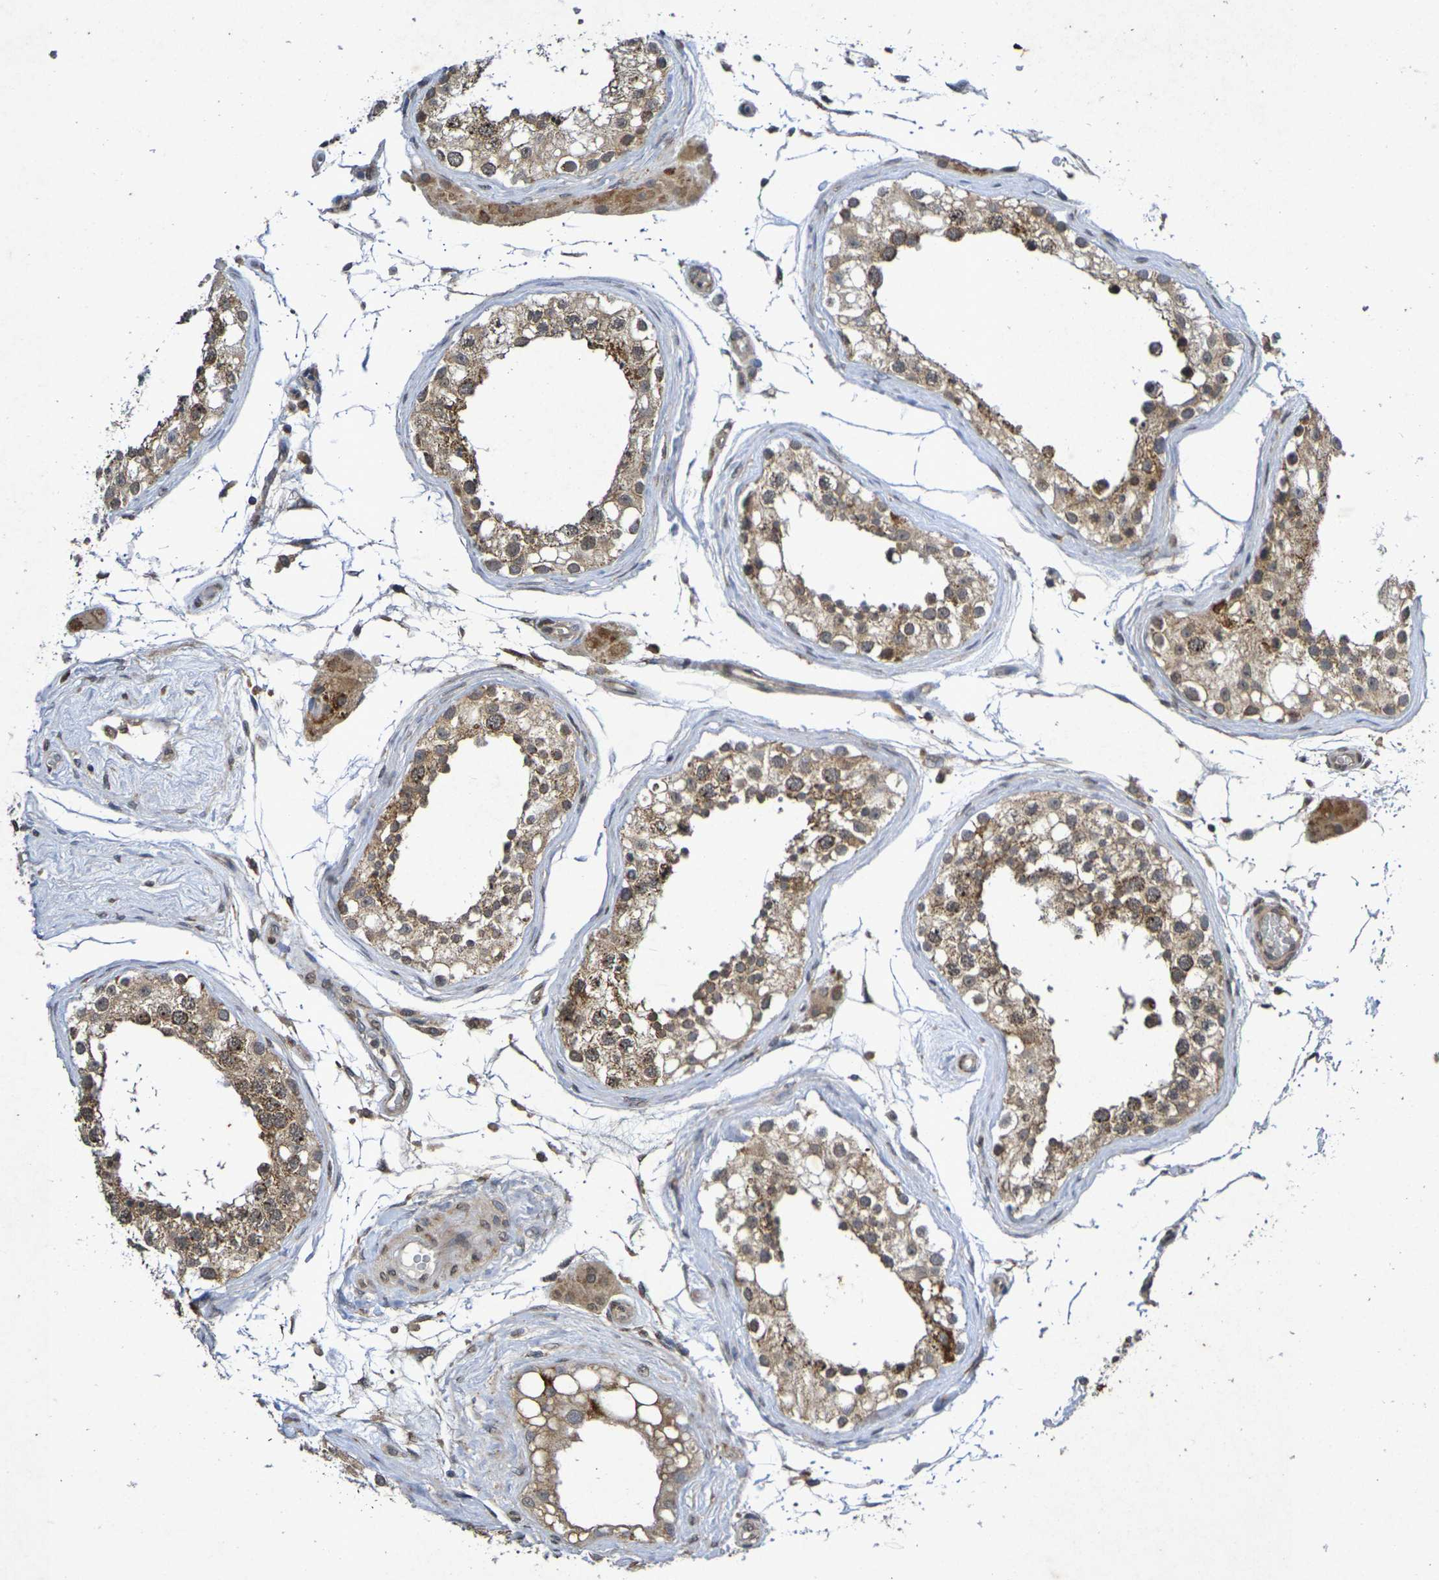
{"staining": {"intensity": "moderate", "quantity": ">75%", "location": "cytoplasmic/membranous,nuclear"}, "tissue": "testis", "cell_type": "Cells in seminiferous ducts", "image_type": "normal", "snomed": [{"axis": "morphology", "description": "Normal tissue, NOS"}, {"axis": "topography", "description": "Testis"}], "caption": "Immunohistochemistry of benign human testis exhibits medium levels of moderate cytoplasmic/membranous,nuclear staining in approximately >75% of cells in seminiferous ducts.", "gene": "GUCY1A2", "patient": {"sex": "male", "age": 68}}